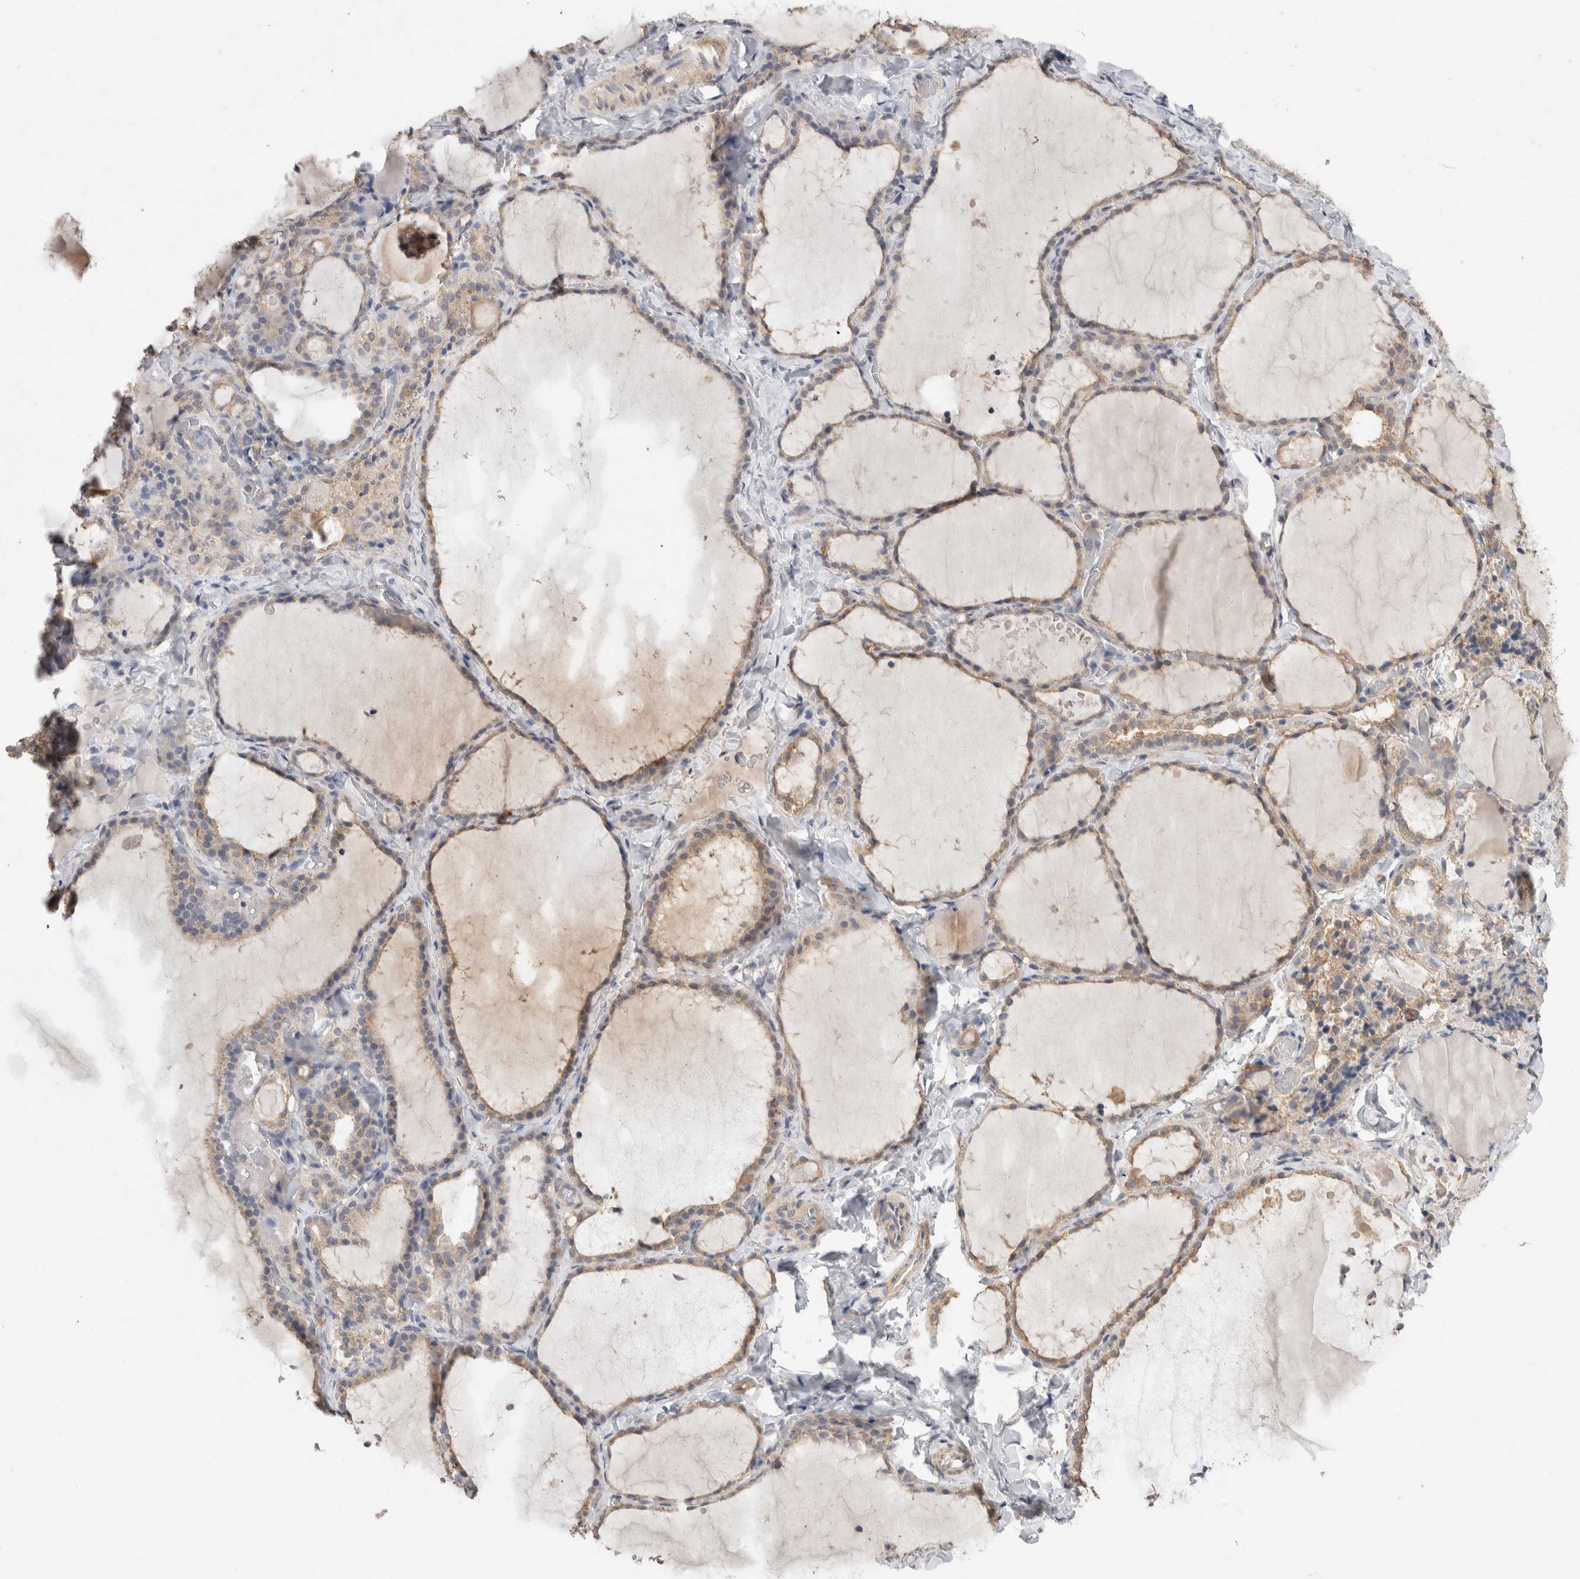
{"staining": {"intensity": "moderate", "quantity": ">75%", "location": "cytoplasmic/membranous"}, "tissue": "thyroid gland", "cell_type": "Glandular cells", "image_type": "normal", "snomed": [{"axis": "morphology", "description": "Normal tissue, NOS"}, {"axis": "topography", "description": "Thyroid gland"}], "caption": "A medium amount of moderate cytoplasmic/membranous positivity is present in about >75% of glandular cells in normal thyroid gland. The staining was performed using DAB (3,3'-diaminobenzidine) to visualize the protein expression in brown, while the nuclei were stained in blue with hematoxylin (Magnification: 20x).", "gene": "RAB14", "patient": {"sex": "female", "age": 22}}